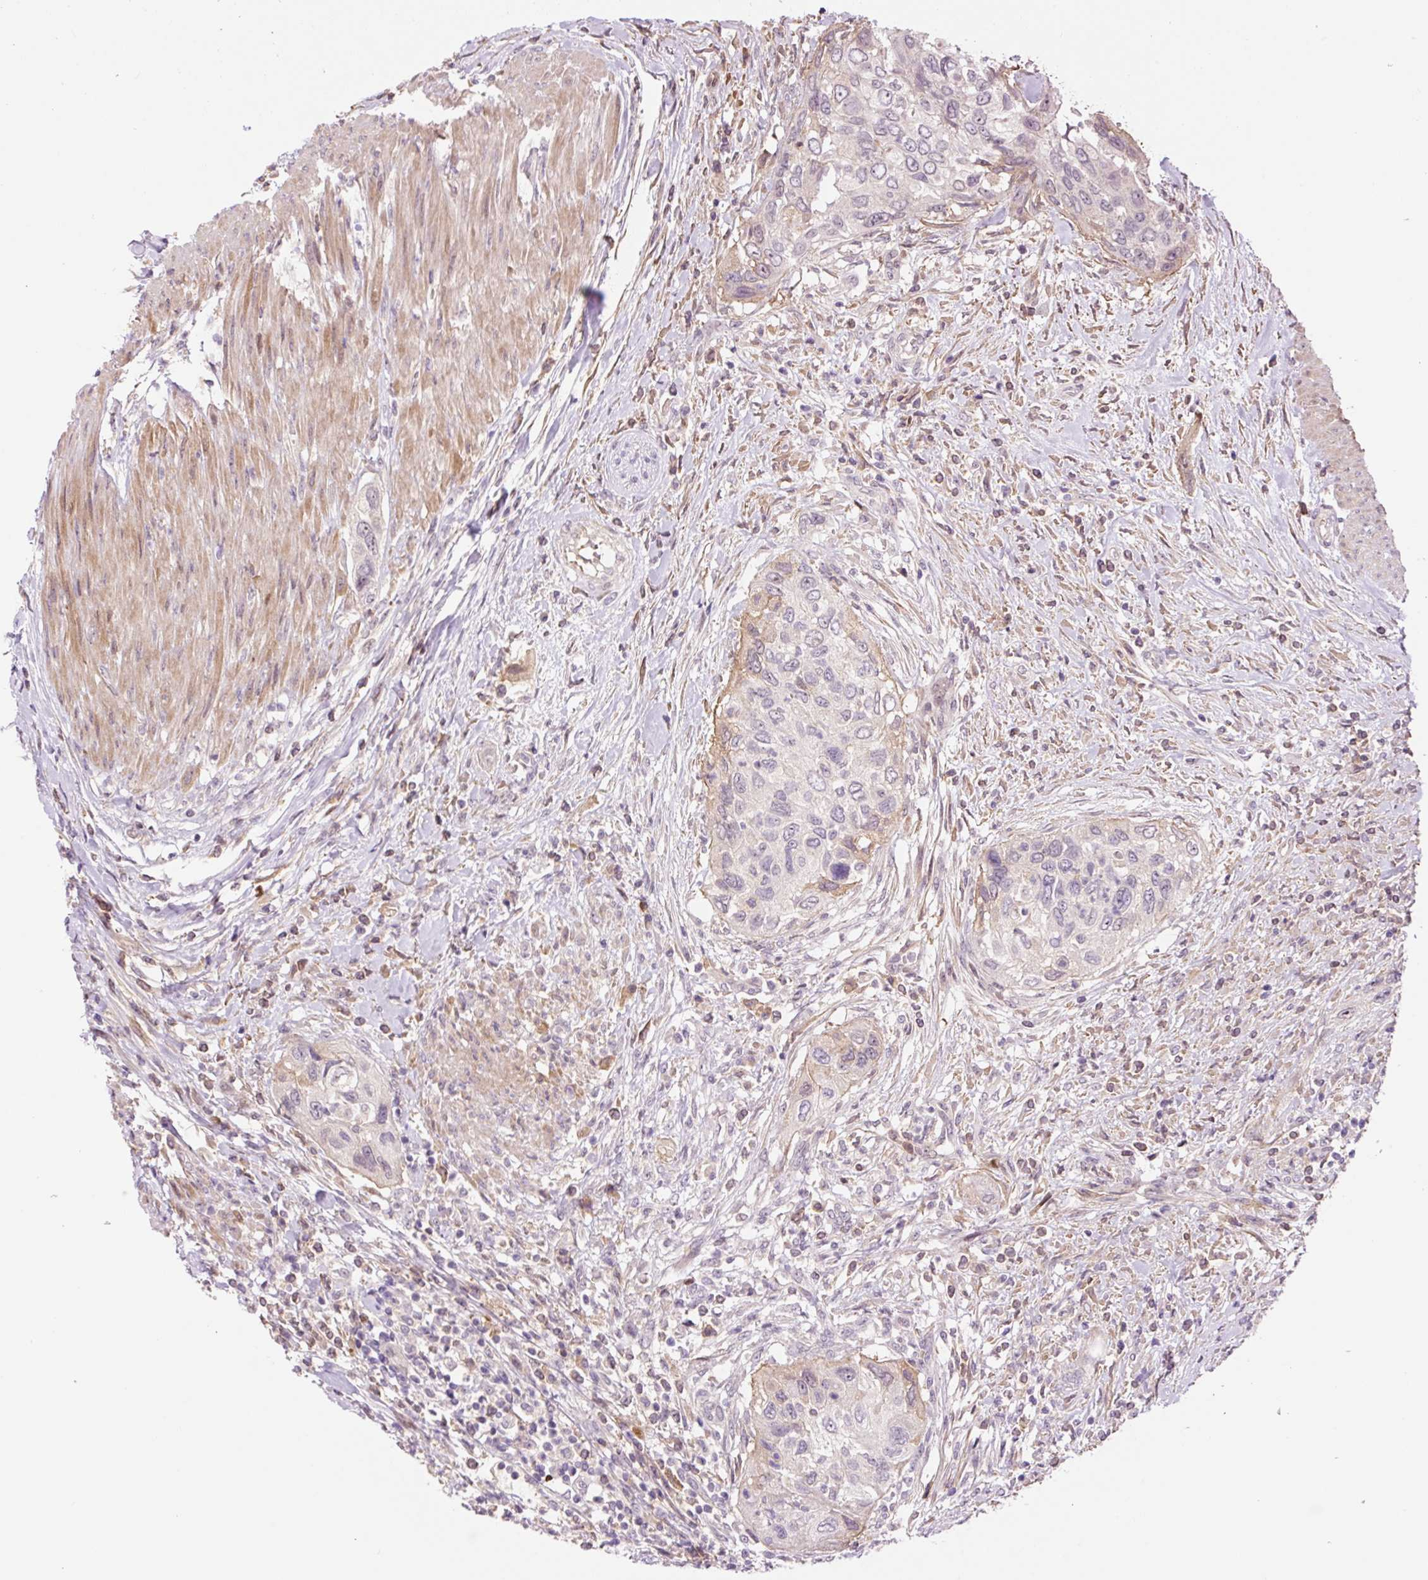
{"staining": {"intensity": "negative", "quantity": "none", "location": "none"}, "tissue": "urothelial cancer", "cell_type": "Tumor cells", "image_type": "cancer", "snomed": [{"axis": "morphology", "description": "Urothelial carcinoma, High grade"}, {"axis": "topography", "description": "Urinary bladder"}], "caption": "The photomicrograph demonstrates no staining of tumor cells in urothelial cancer.", "gene": "DPPA4", "patient": {"sex": "female", "age": 60}}